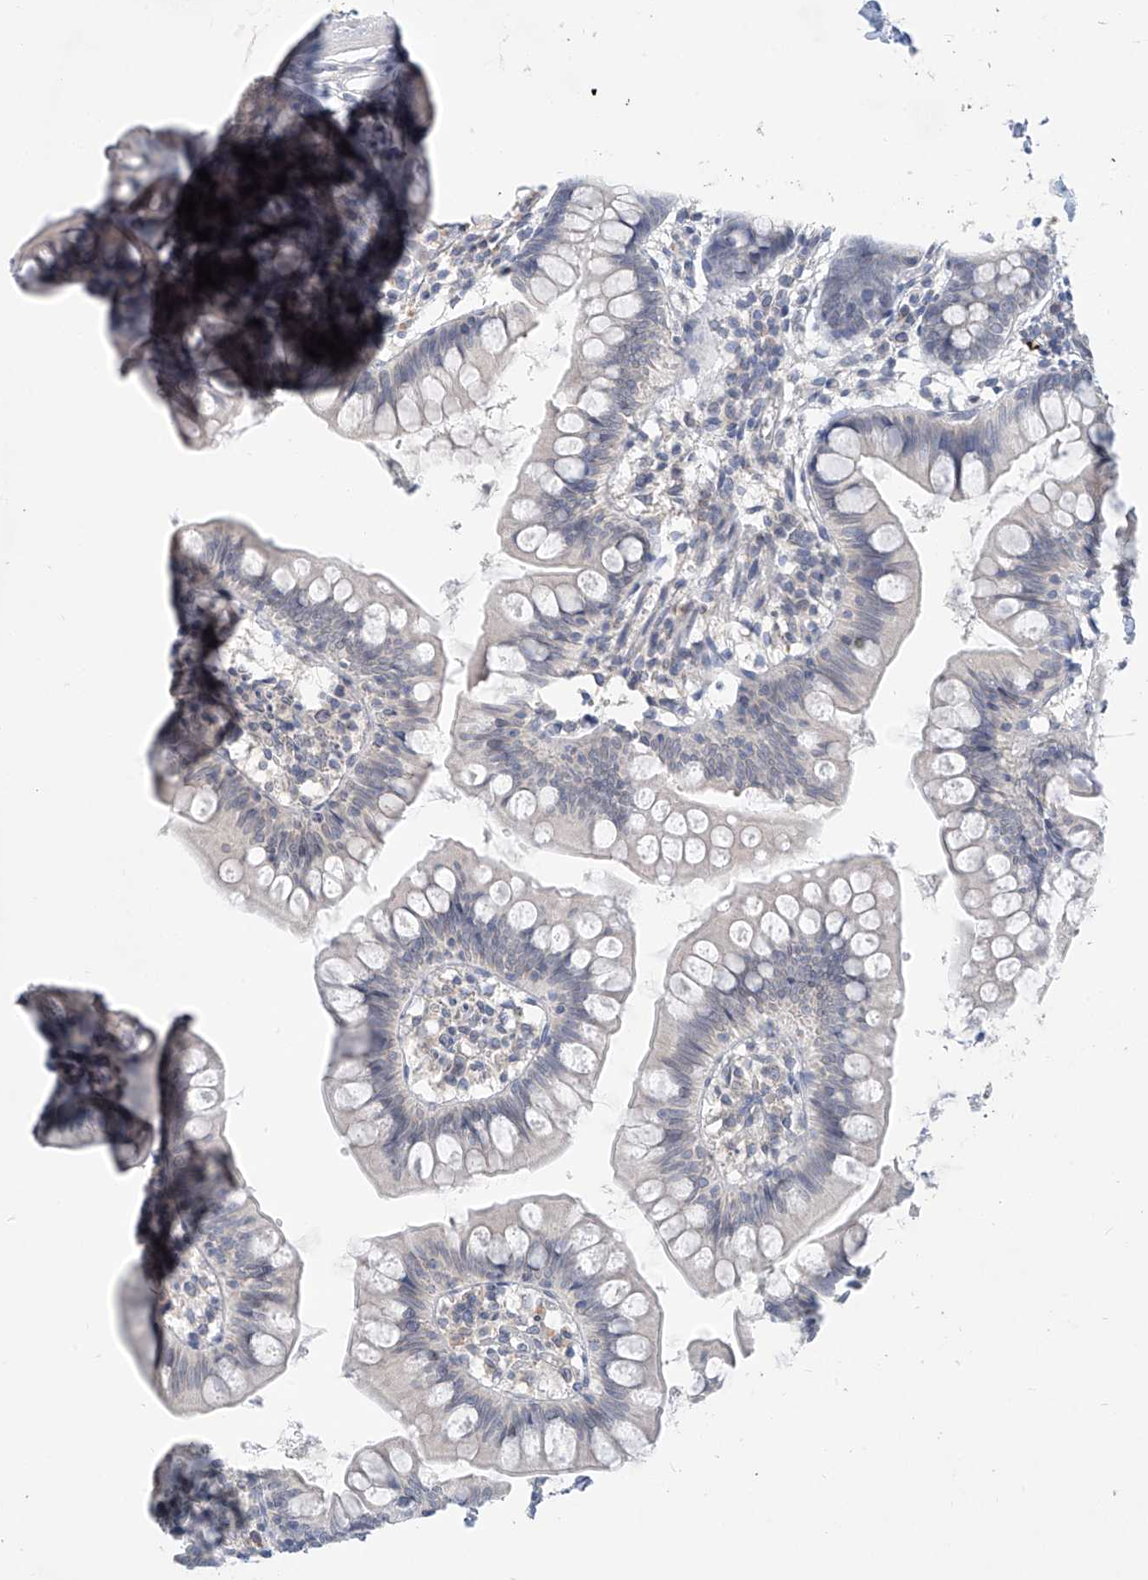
{"staining": {"intensity": "negative", "quantity": "none", "location": "none"}, "tissue": "small intestine", "cell_type": "Glandular cells", "image_type": "normal", "snomed": [{"axis": "morphology", "description": "Normal tissue, NOS"}, {"axis": "topography", "description": "Small intestine"}], "caption": "This is a histopathology image of immunohistochemistry staining of unremarkable small intestine, which shows no expression in glandular cells. (DAB (3,3'-diaminobenzidine) immunohistochemistry (IHC) with hematoxylin counter stain).", "gene": "KRTAP25", "patient": {"sex": "male", "age": 7}}